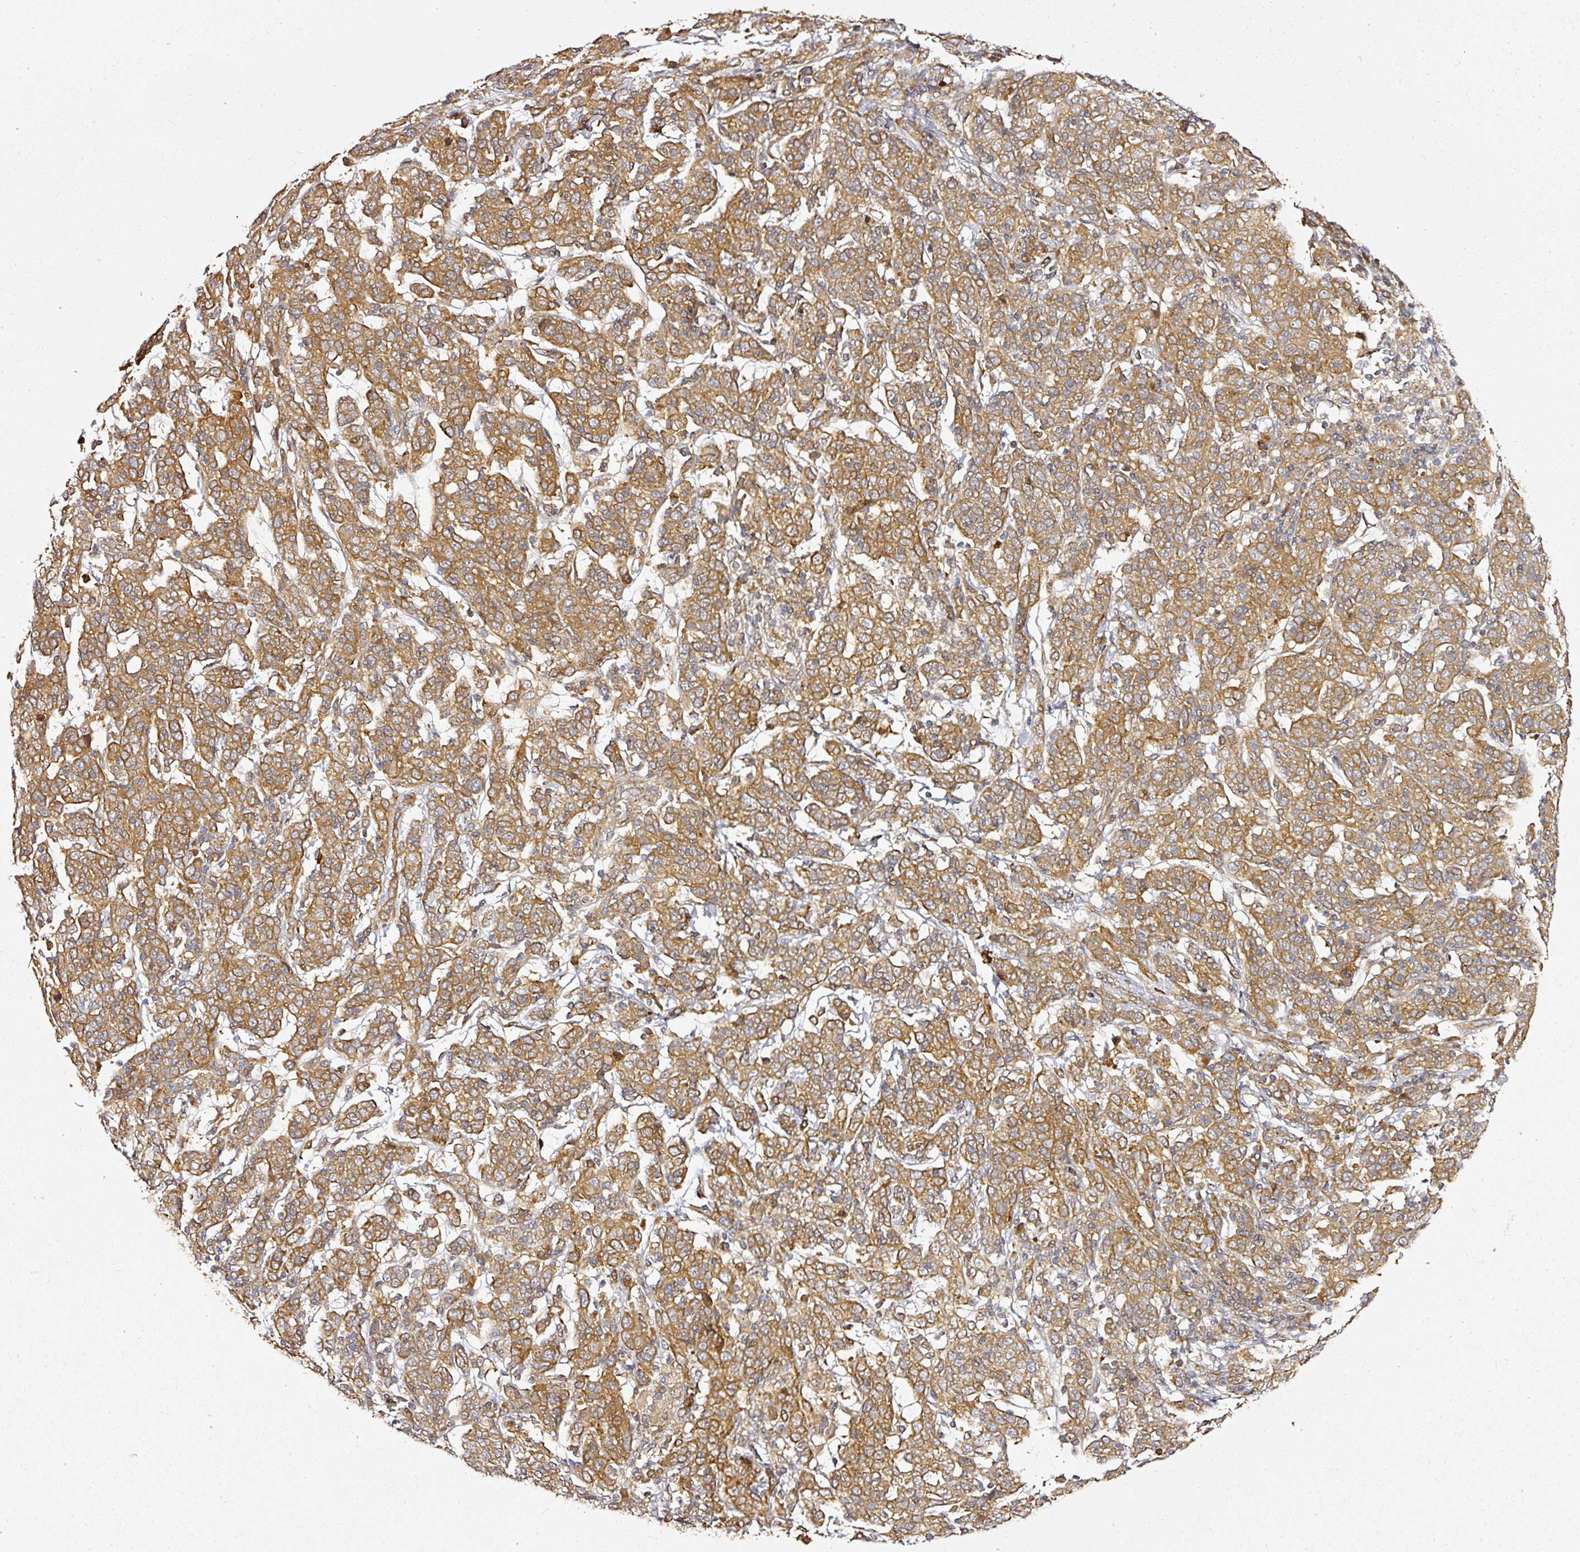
{"staining": {"intensity": "moderate", "quantity": ">75%", "location": "cytoplasmic/membranous"}, "tissue": "cervical cancer", "cell_type": "Tumor cells", "image_type": "cancer", "snomed": [{"axis": "morphology", "description": "Squamous cell carcinoma, NOS"}, {"axis": "topography", "description": "Cervix"}], "caption": "Brown immunohistochemical staining in human cervical cancer (squamous cell carcinoma) demonstrates moderate cytoplasmic/membranous expression in about >75% of tumor cells.", "gene": "MIF4GD", "patient": {"sex": "female", "age": 67}}